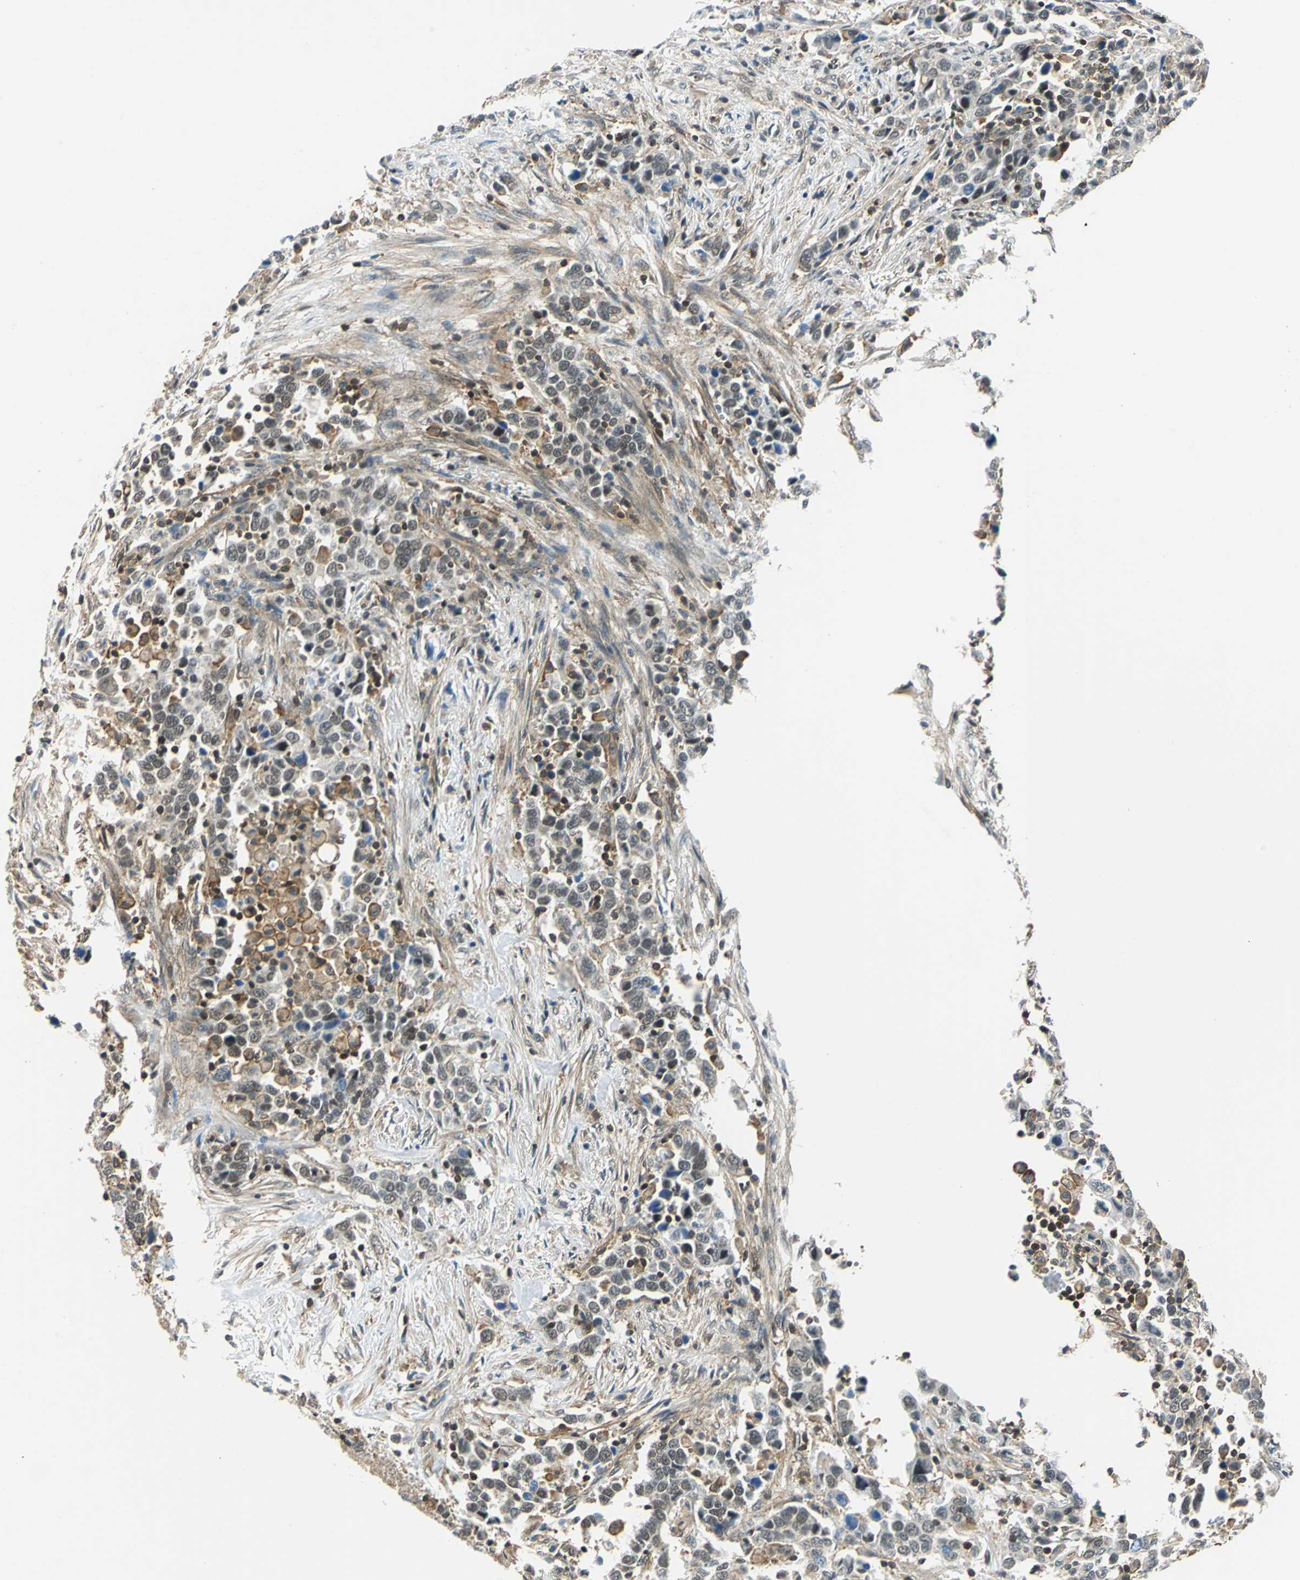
{"staining": {"intensity": "weak", "quantity": "25%-75%", "location": "nuclear"}, "tissue": "urothelial cancer", "cell_type": "Tumor cells", "image_type": "cancer", "snomed": [{"axis": "morphology", "description": "Urothelial carcinoma, High grade"}, {"axis": "topography", "description": "Urinary bladder"}], "caption": "High-grade urothelial carcinoma stained with immunohistochemistry (IHC) exhibits weak nuclear positivity in approximately 25%-75% of tumor cells.", "gene": "ARPC3", "patient": {"sex": "male", "age": 61}}